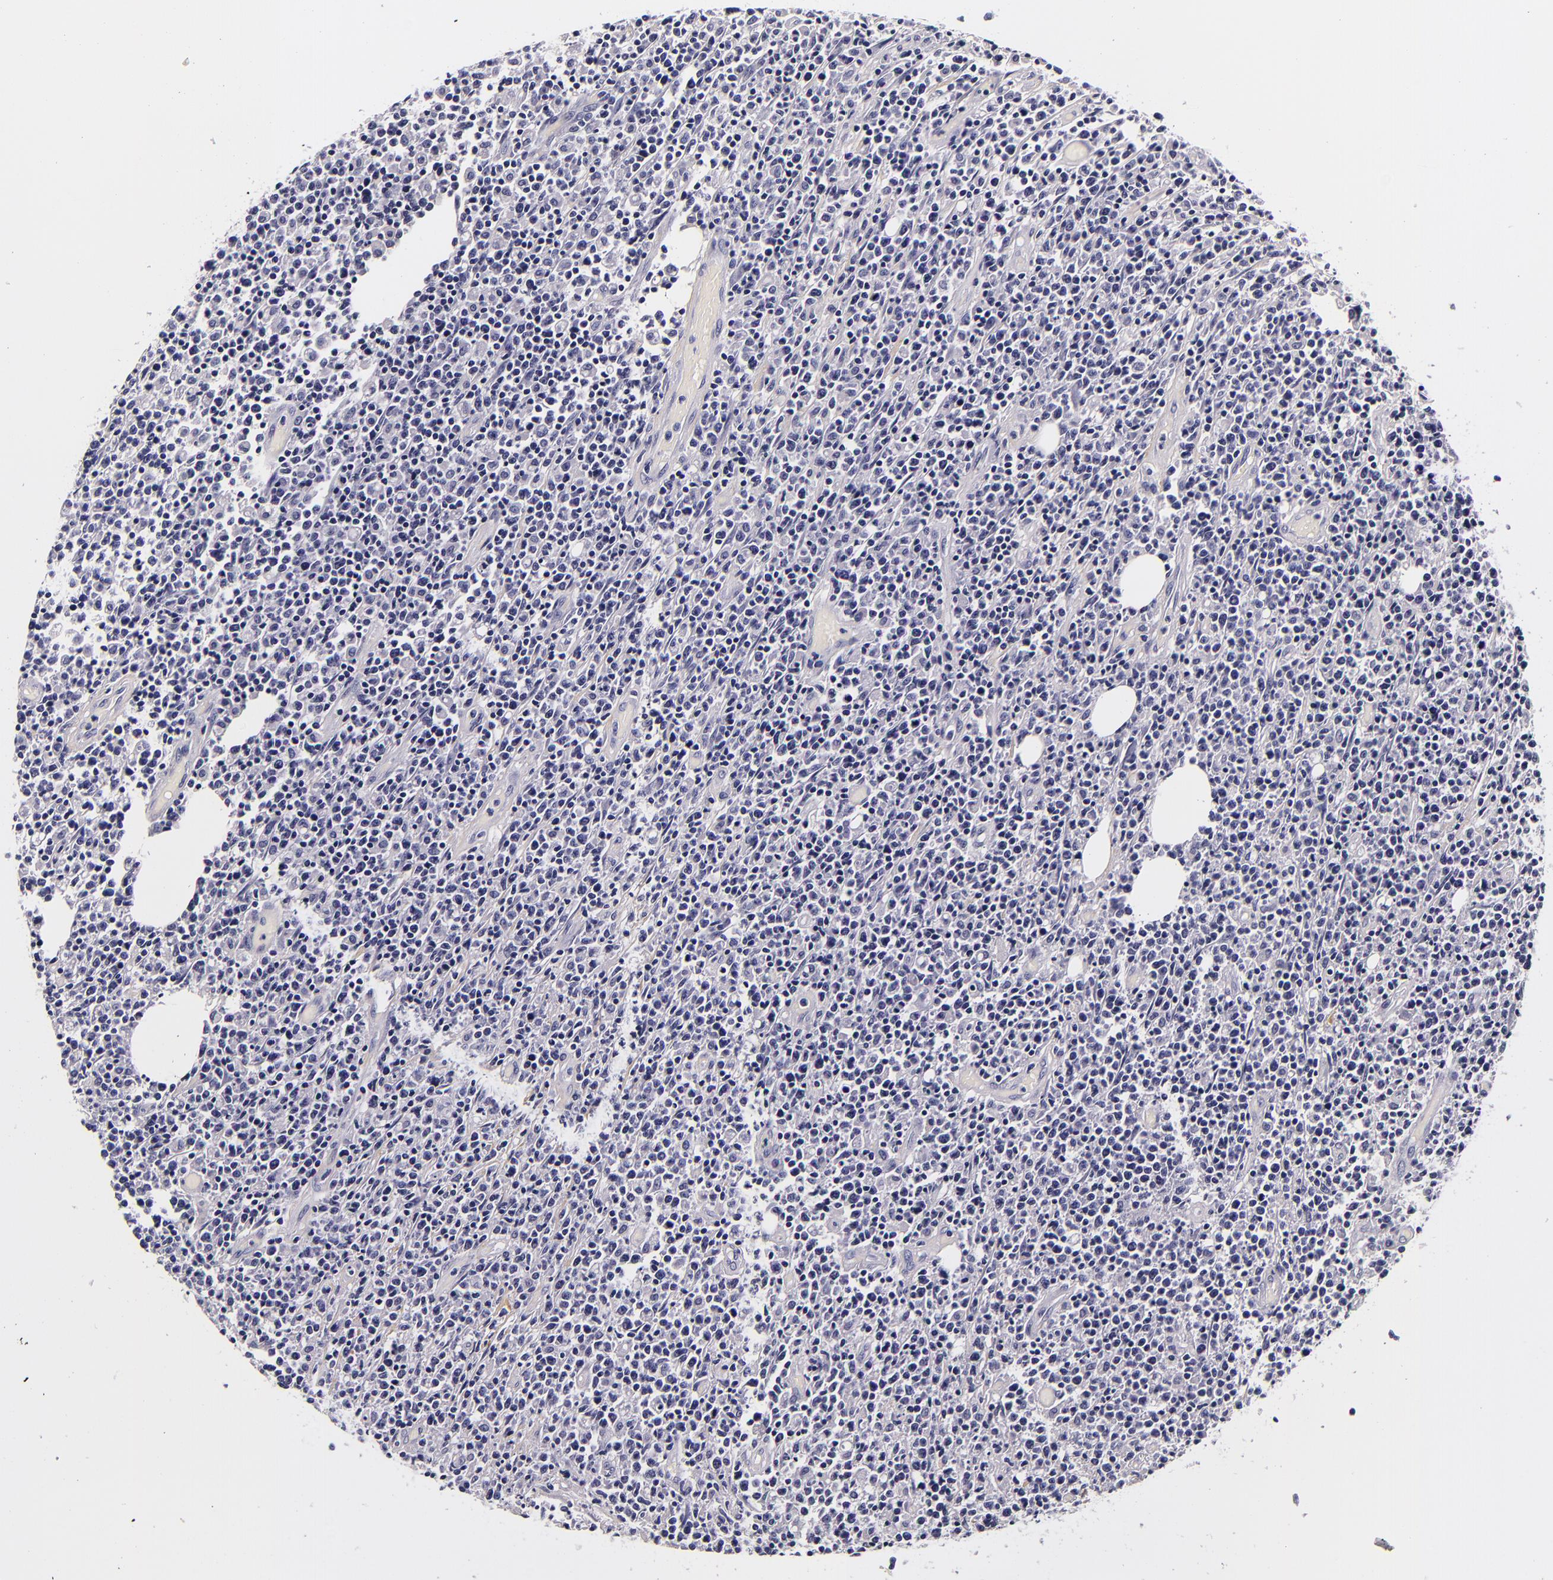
{"staining": {"intensity": "negative", "quantity": "none", "location": "none"}, "tissue": "lymphoma", "cell_type": "Tumor cells", "image_type": "cancer", "snomed": [{"axis": "morphology", "description": "Malignant lymphoma, non-Hodgkin's type, High grade"}, {"axis": "topography", "description": "Colon"}], "caption": "The photomicrograph reveals no staining of tumor cells in lymphoma.", "gene": "FBN1", "patient": {"sex": "male", "age": 82}}